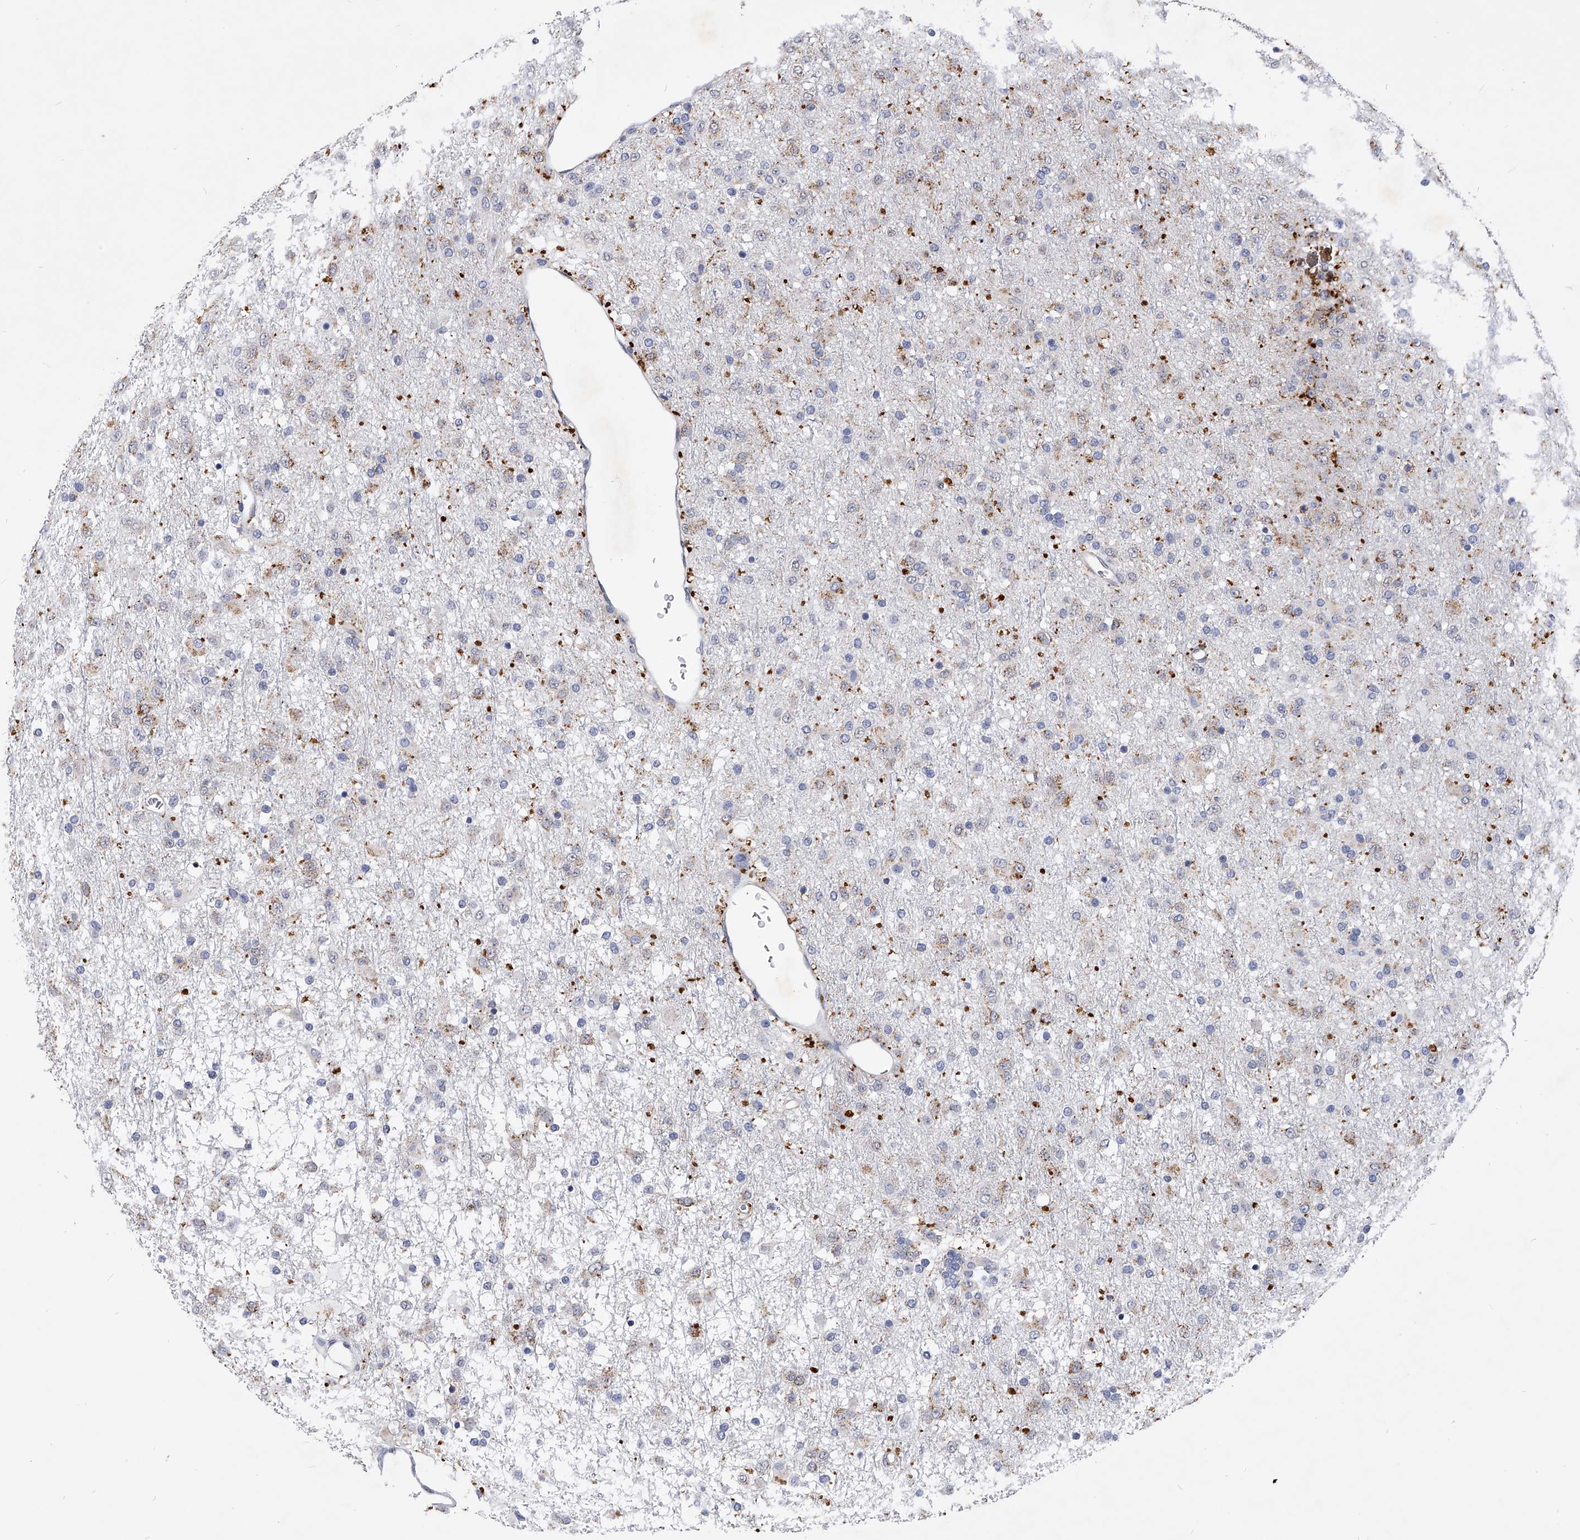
{"staining": {"intensity": "negative", "quantity": "none", "location": "none"}, "tissue": "glioma", "cell_type": "Tumor cells", "image_type": "cancer", "snomed": [{"axis": "morphology", "description": "Glioma, malignant, Low grade"}, {"axis": "topography", "description": "Brain"}], "caption": "Tumor cells are negative for protein expression in human malignant low-grade glioma.", "gene": "ZNF529", "patient": {"sex": "male", "age": 65}}